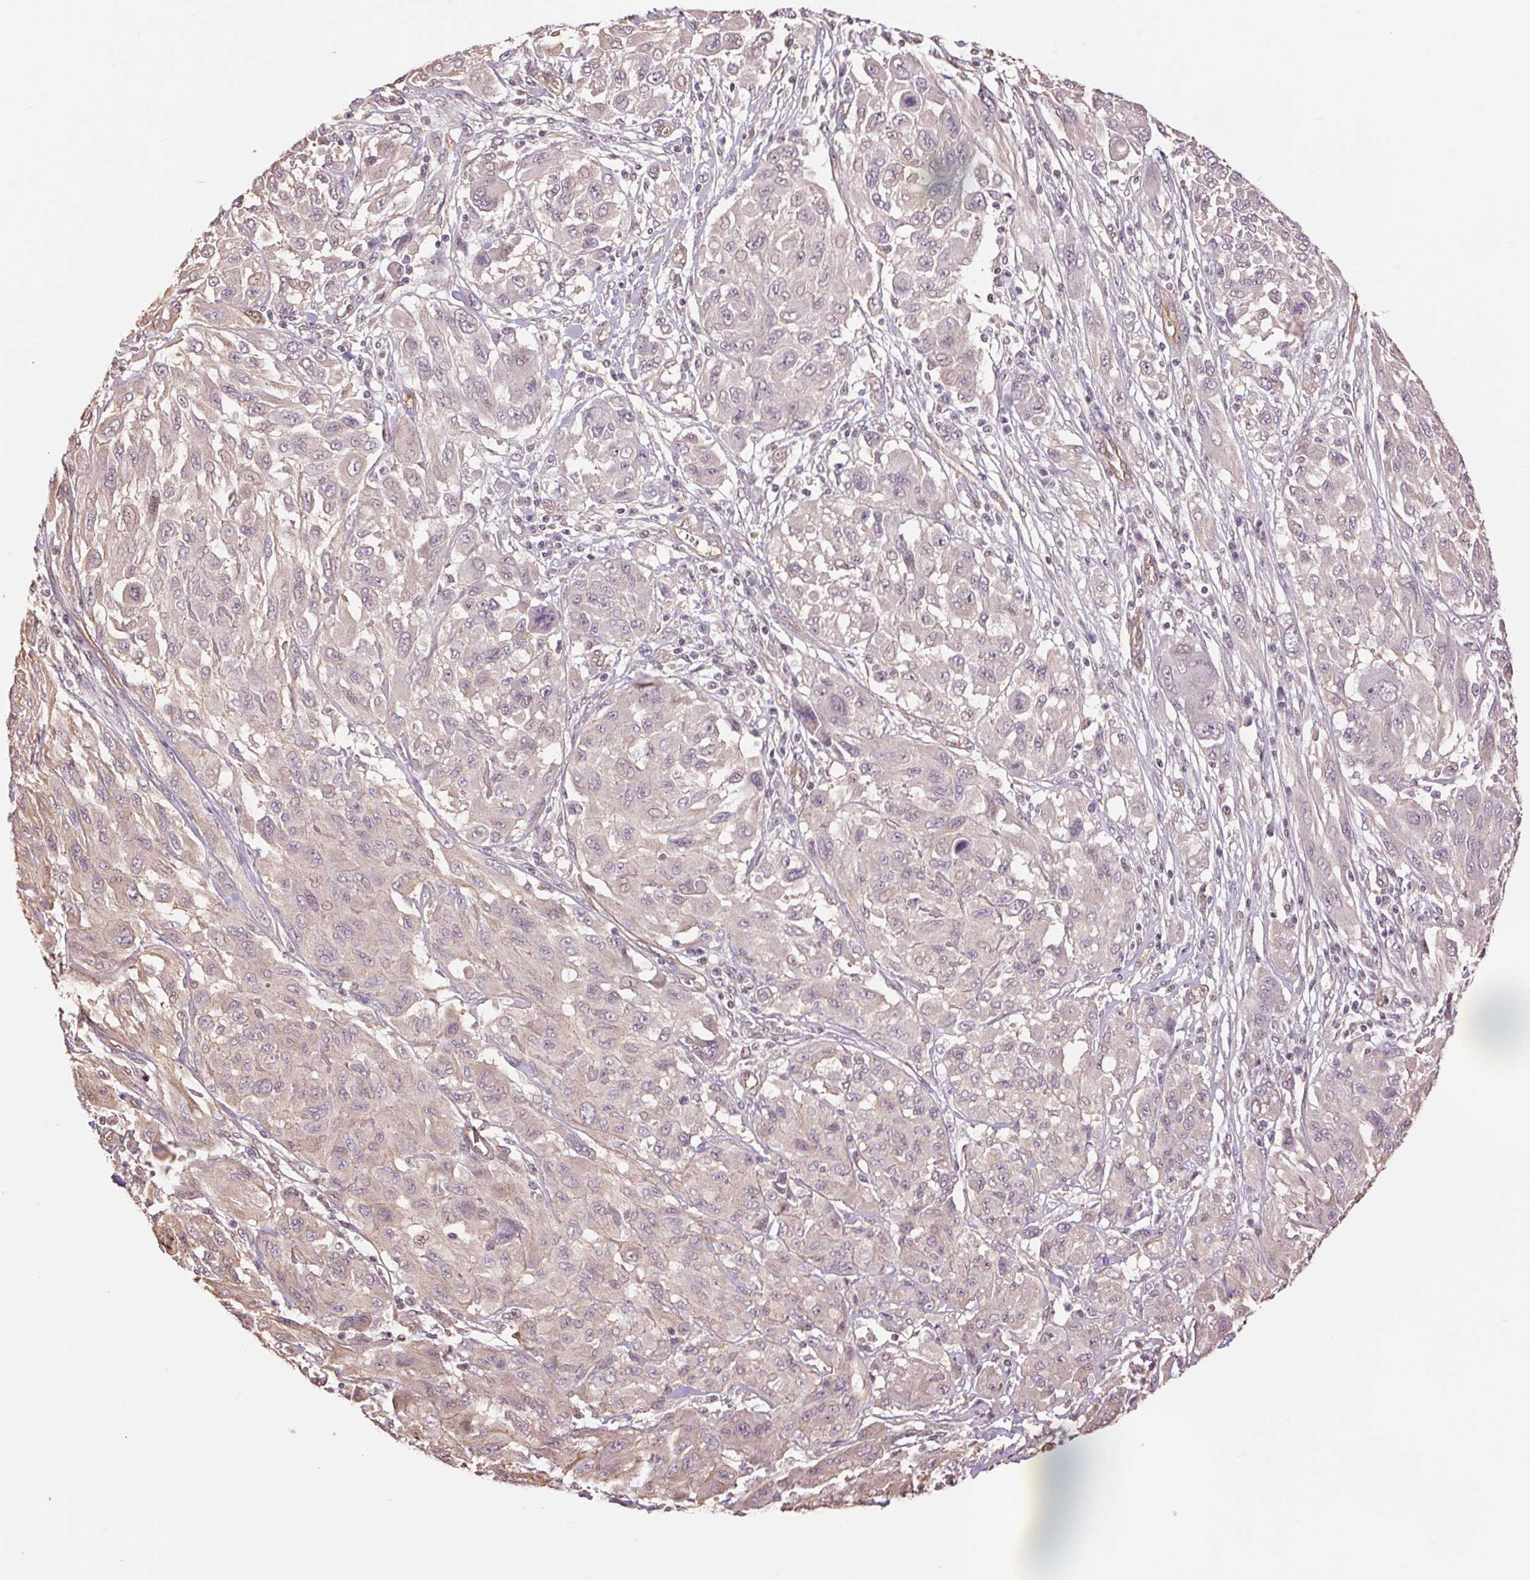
{"staining": {"intensity": "negative", "quantity": "none", "location": "none"}, "tissue": "melanoma", "cell_type": "Tumor cells", "image_type": "cancer", "snomed": [{"axis": "morphology", "description": "Malignant melanoma, NOS"}, {"axis": "topography", "description": "Skin"}], "caption": "IHC photomicrograph of neoplastic tissue: malignant melanoma stained with DAB displays no significant protein expression in tumor cells.", "gene": "PALM", "patient": {"sex": "female", "age": 91}}